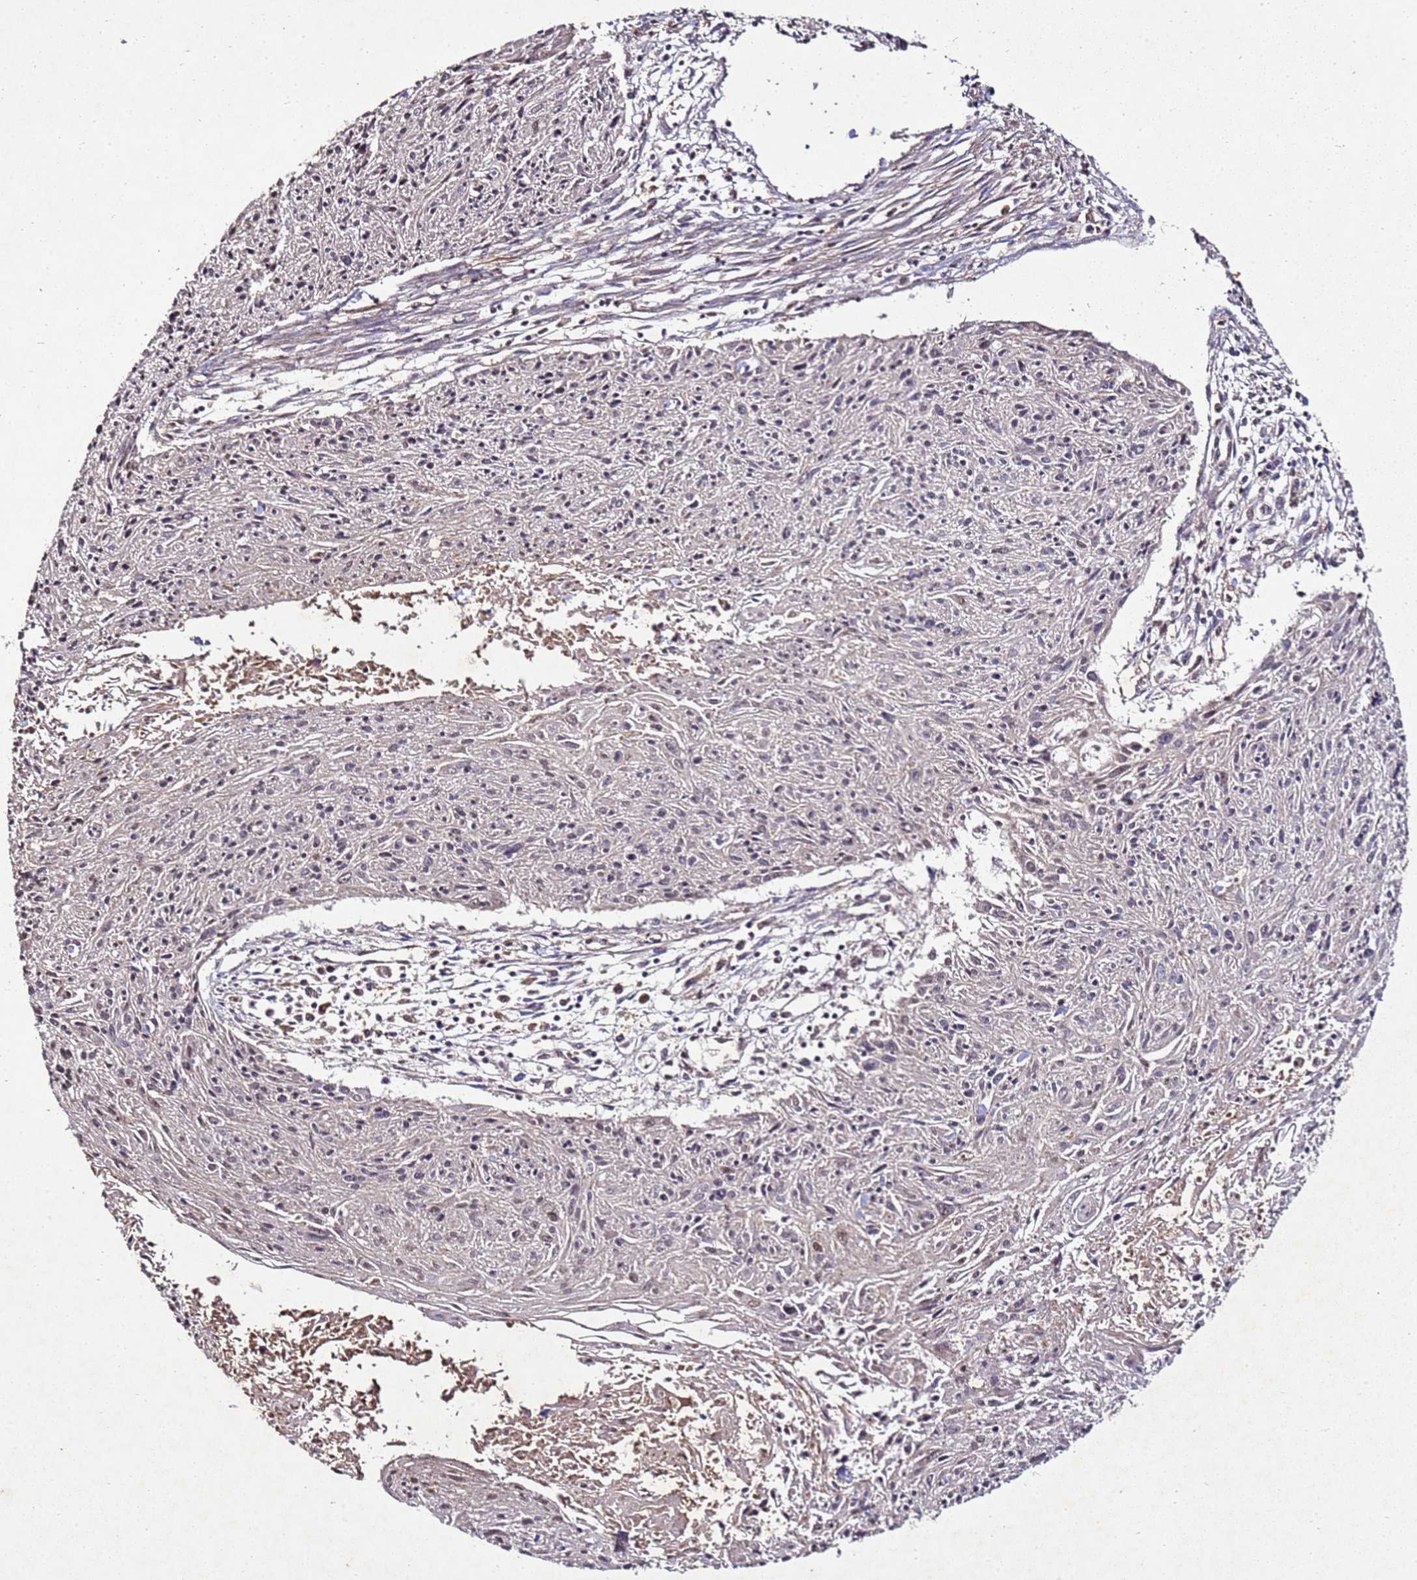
{"staining": {"intensity": "negative", "quantity": "none", "location": "none"}, "tissue": "cervical cancer", "cell_type": "Tumor cells", "image_type": "cancer", "snomed": [{"axis": "morphology", "description": "Squamous cell carcinoma, NOS"}, {"axis": "topography", "description": "Cervix"}], "caption": "The IHC photomicrograph has no significant expression in tumor cells of squamous cell carcinoma (cervical) tissue.", "gene": "ANKRD17", "patient": {"sex": "female", "age": 51}}